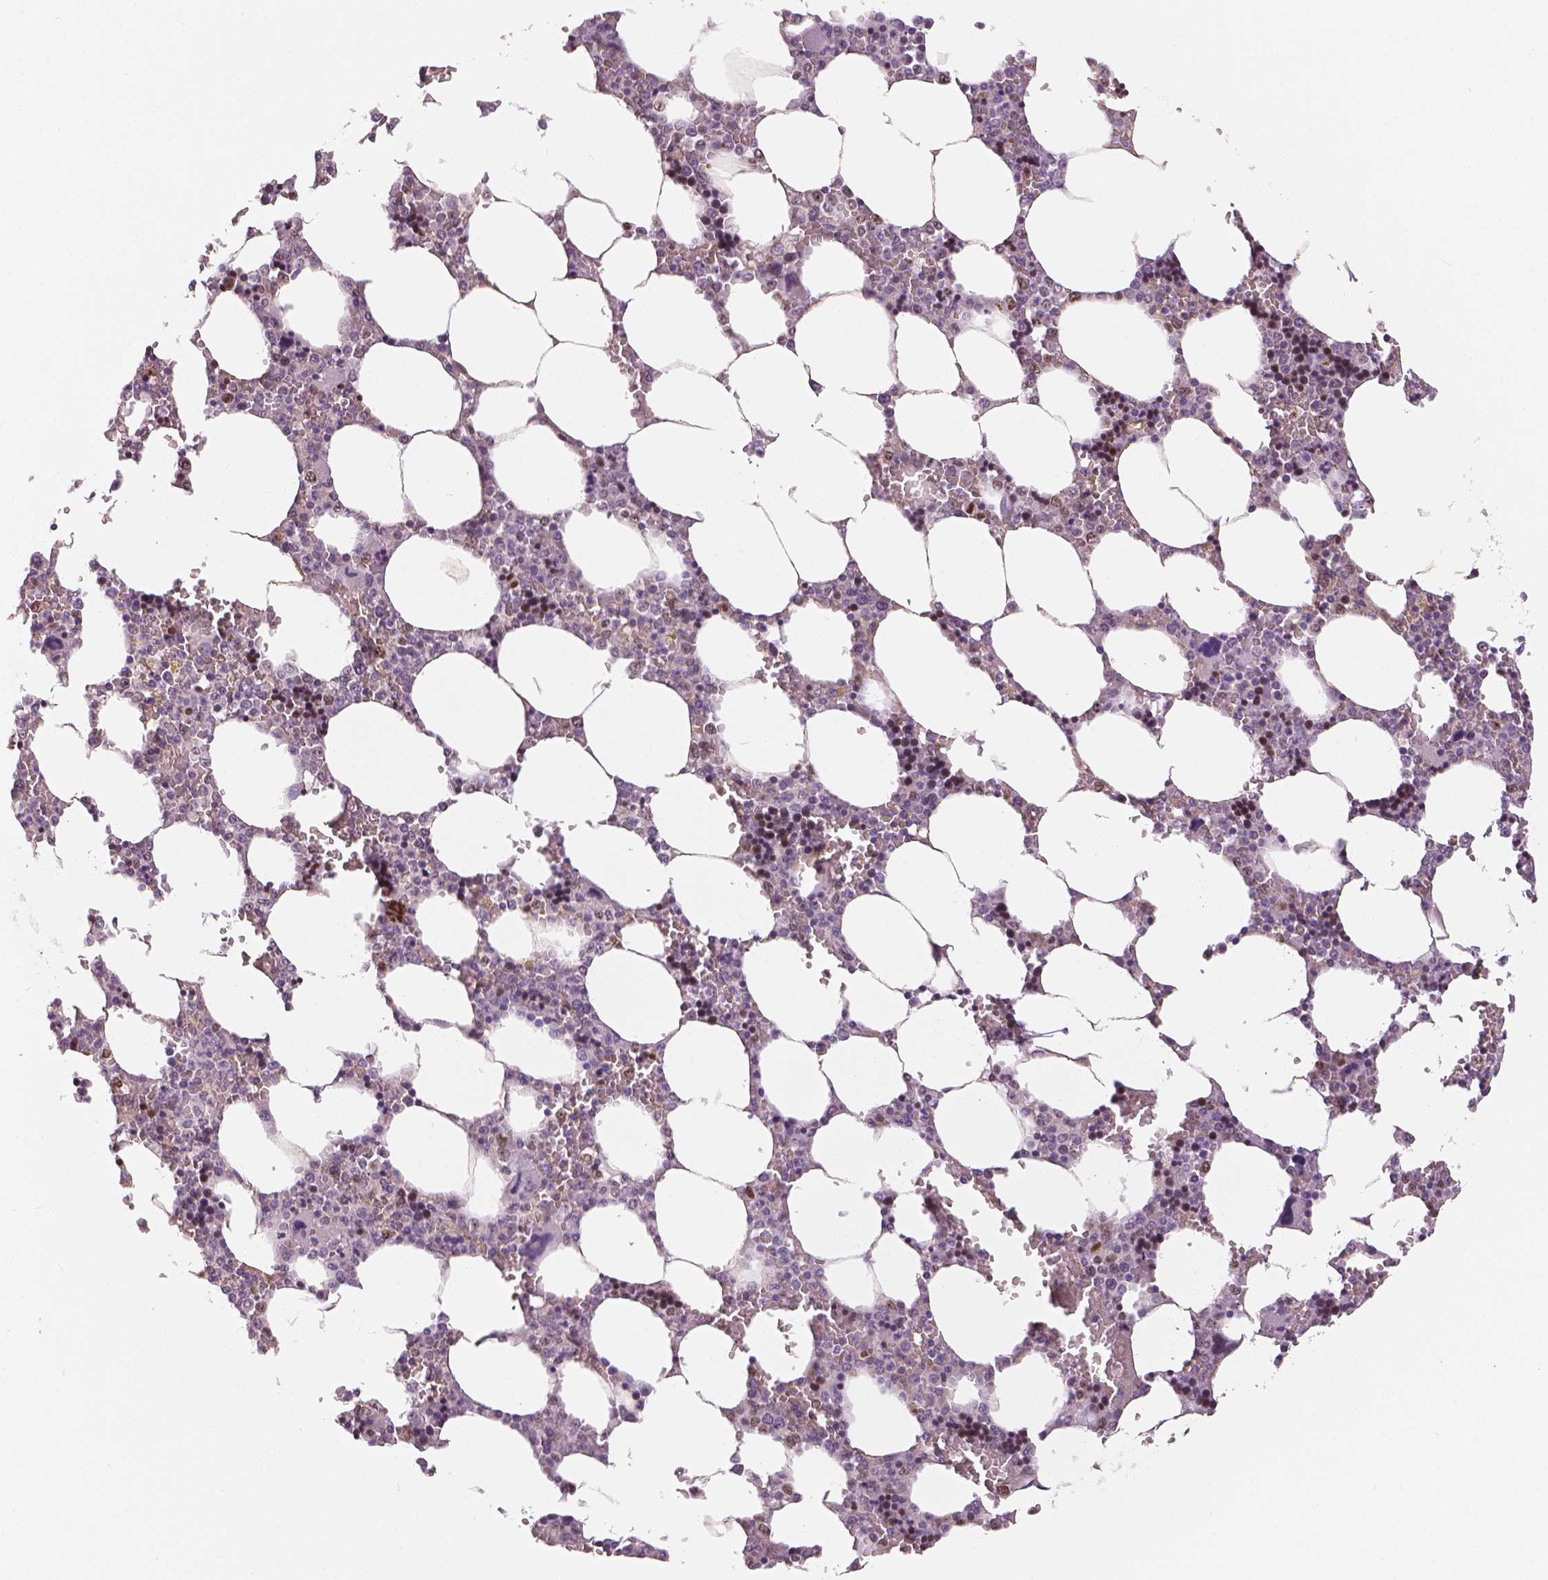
{"staining": {"intensity": "moderate", "quantity": "<25%", "location": "nuclear"}, "tissue": "bone marrow", "cell_type": "Hematopoietic cells", "image_type": "normal", "snomed": [{"axis": "morphology", "description": "Normal tissue, NOS"}, {"axis": "topography", "description": "Bone marrow"}], "caption": "Bone marrow stained for a protein exhibits moderate nuclear positivity in hematopoietic cells. The staining was performed using DAB to visualize the protein expression in brown, while the nuclei were stained in blue with hematoxylin (Magnification: 20x).", "gene": "MKI67", "patient": {"sex": "male", "age": 64}}